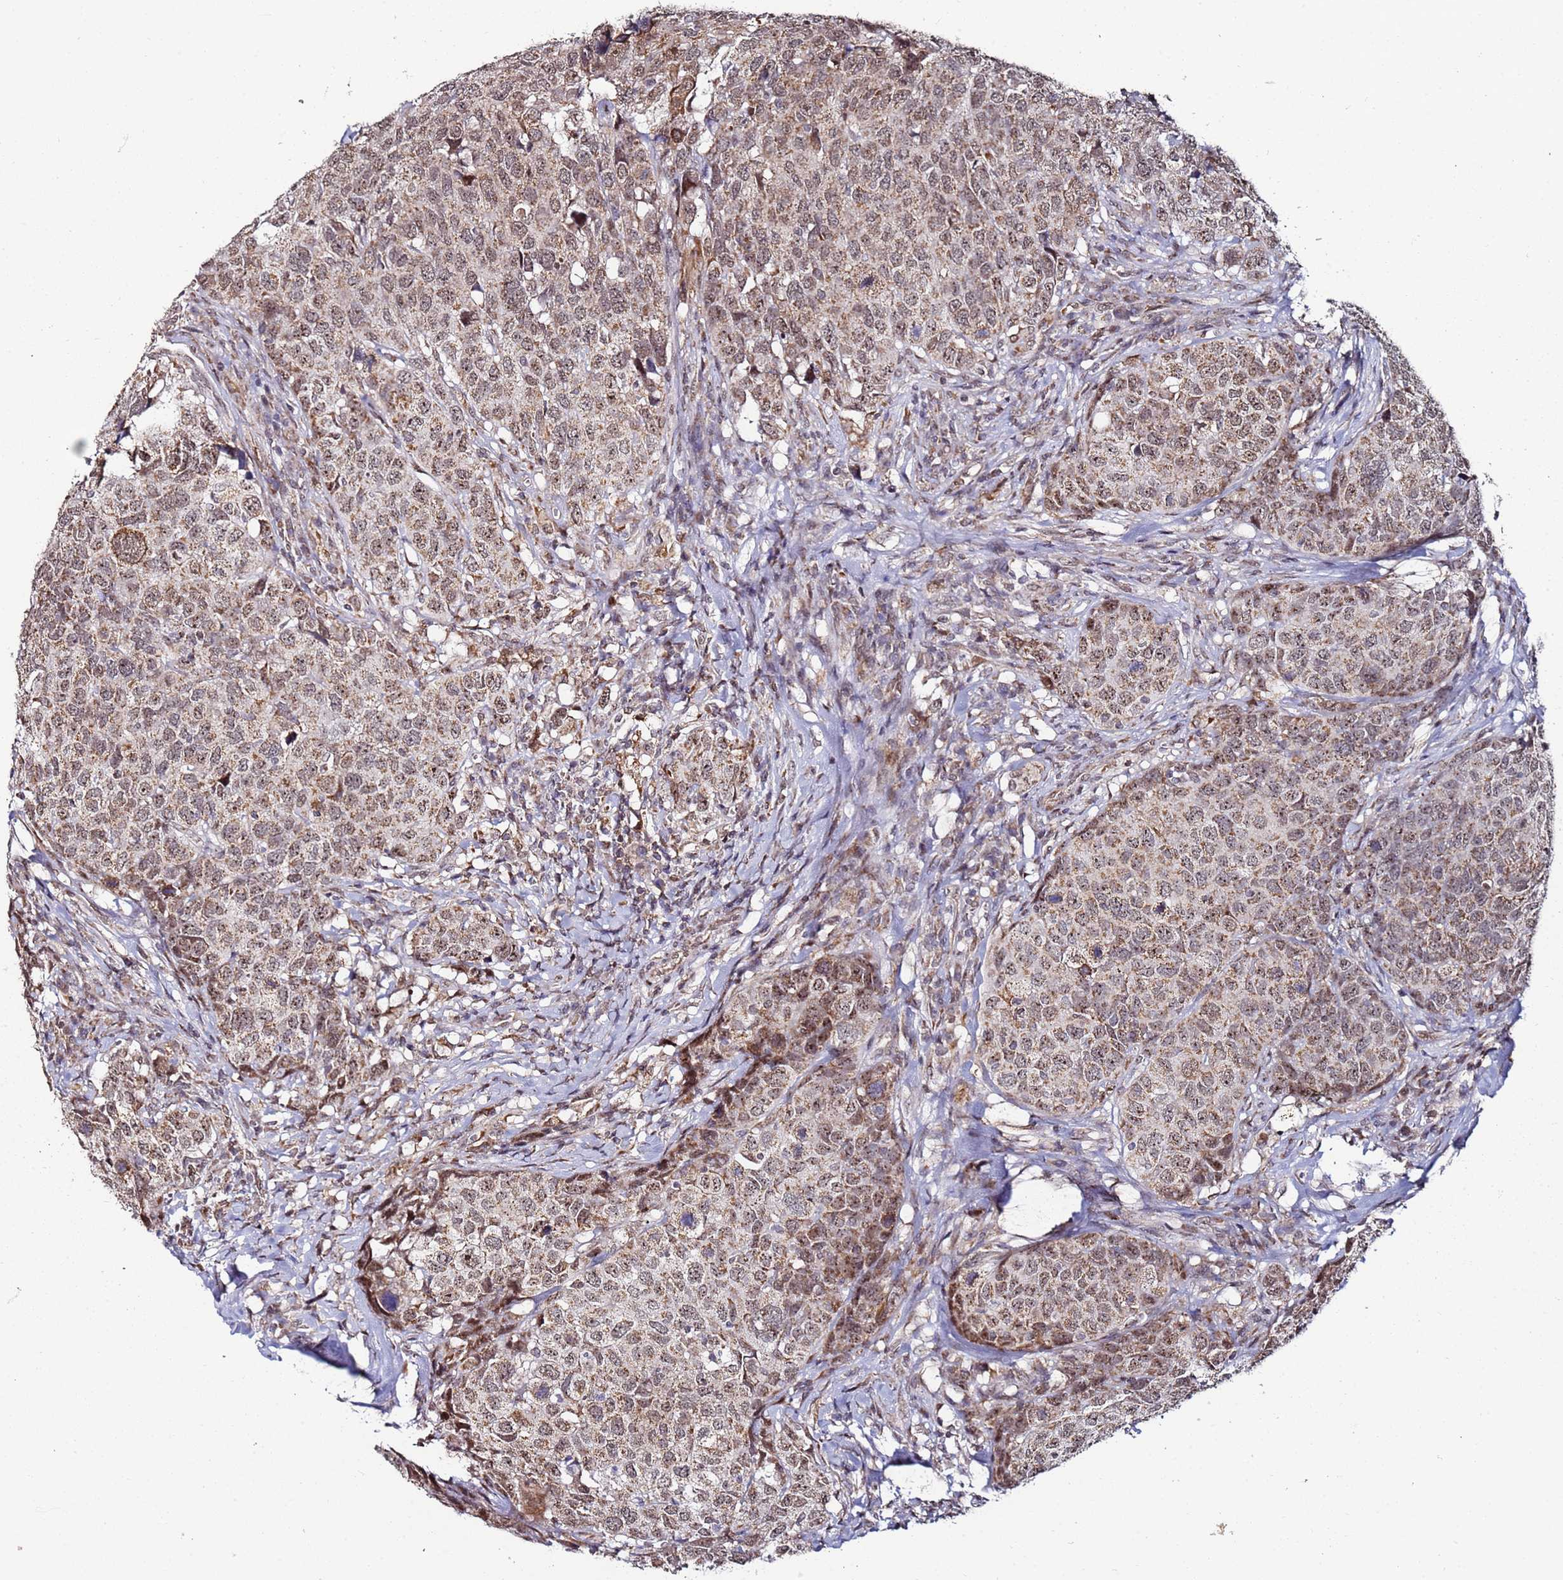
{"staining": {"intensity": "moderate", "quantity": ">75%", "location": "cytoplasmic/membranous,nuclear"}, "tissue": "head and neck cancer", "cell_type": "Tumor cells", "image_type": "cancer", "snomed": [{"axis": "morphology", "description": "Squamous cell carcinoma, NOS"}, {"axis": "topography", "description": "Head-Neck"}], "caption": "An IHC histopathology image of neoplastic tissue is shown. Protein staining in brown labels moderate cytoplasmic/membranous and nuclear positivity in head and neck cancer within tumor cells.", "gene": "TP53AIP1", "patient": {"sex": "male", "age": 66}}